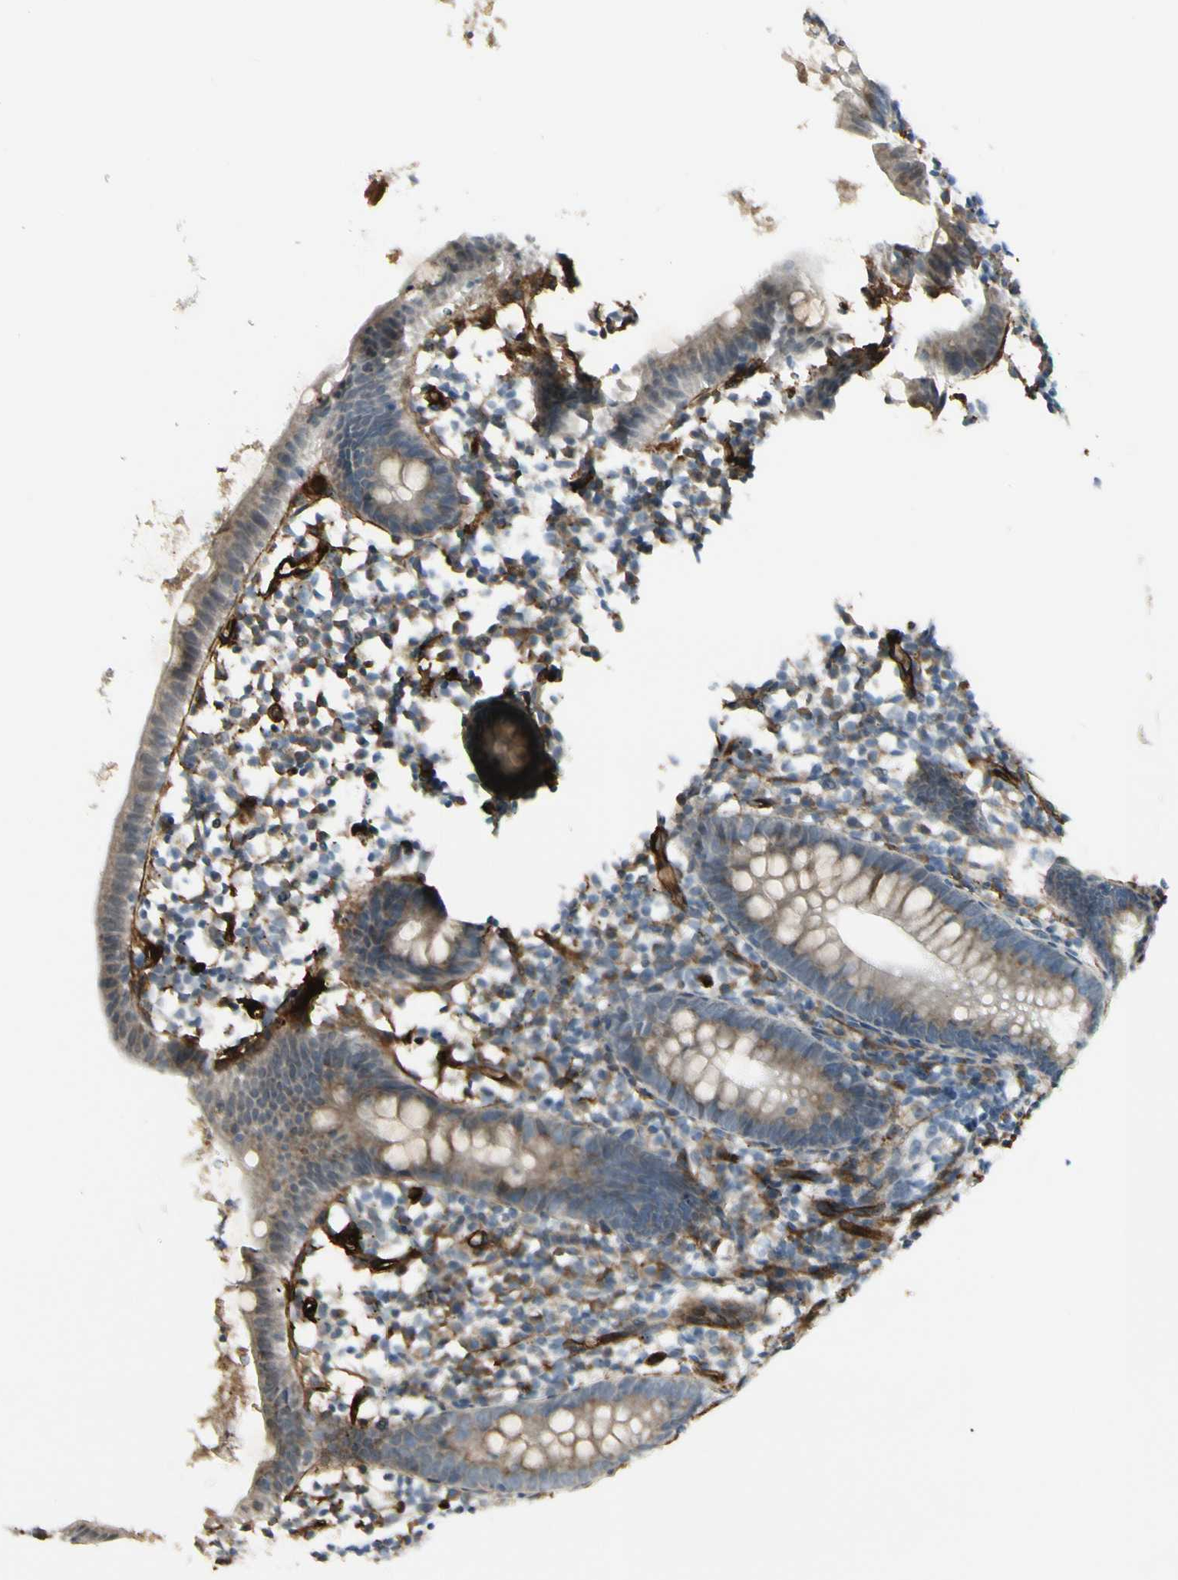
{"staining": {"intensity": "weak", "quantity": "25%-75%", "location": "cytoplasmic/membranous"}, "tissue": "appendix", "cell_type": "Glandular cells", "image_type": "normal", "snomed": [{"axis": "morphology", "description": "Normal tissue, NOS"}, {"axis": "topography", "description": "Appendix"}], "caption": "Immunohistochemical staining of benign human appendix exhibits 25%-75% levels of weak cytoplasmic/membranous protein positivity in about 25%-75% of glandular cells.", "gene": "MCAM", "patient": {"sex": "female", "age": 20}}